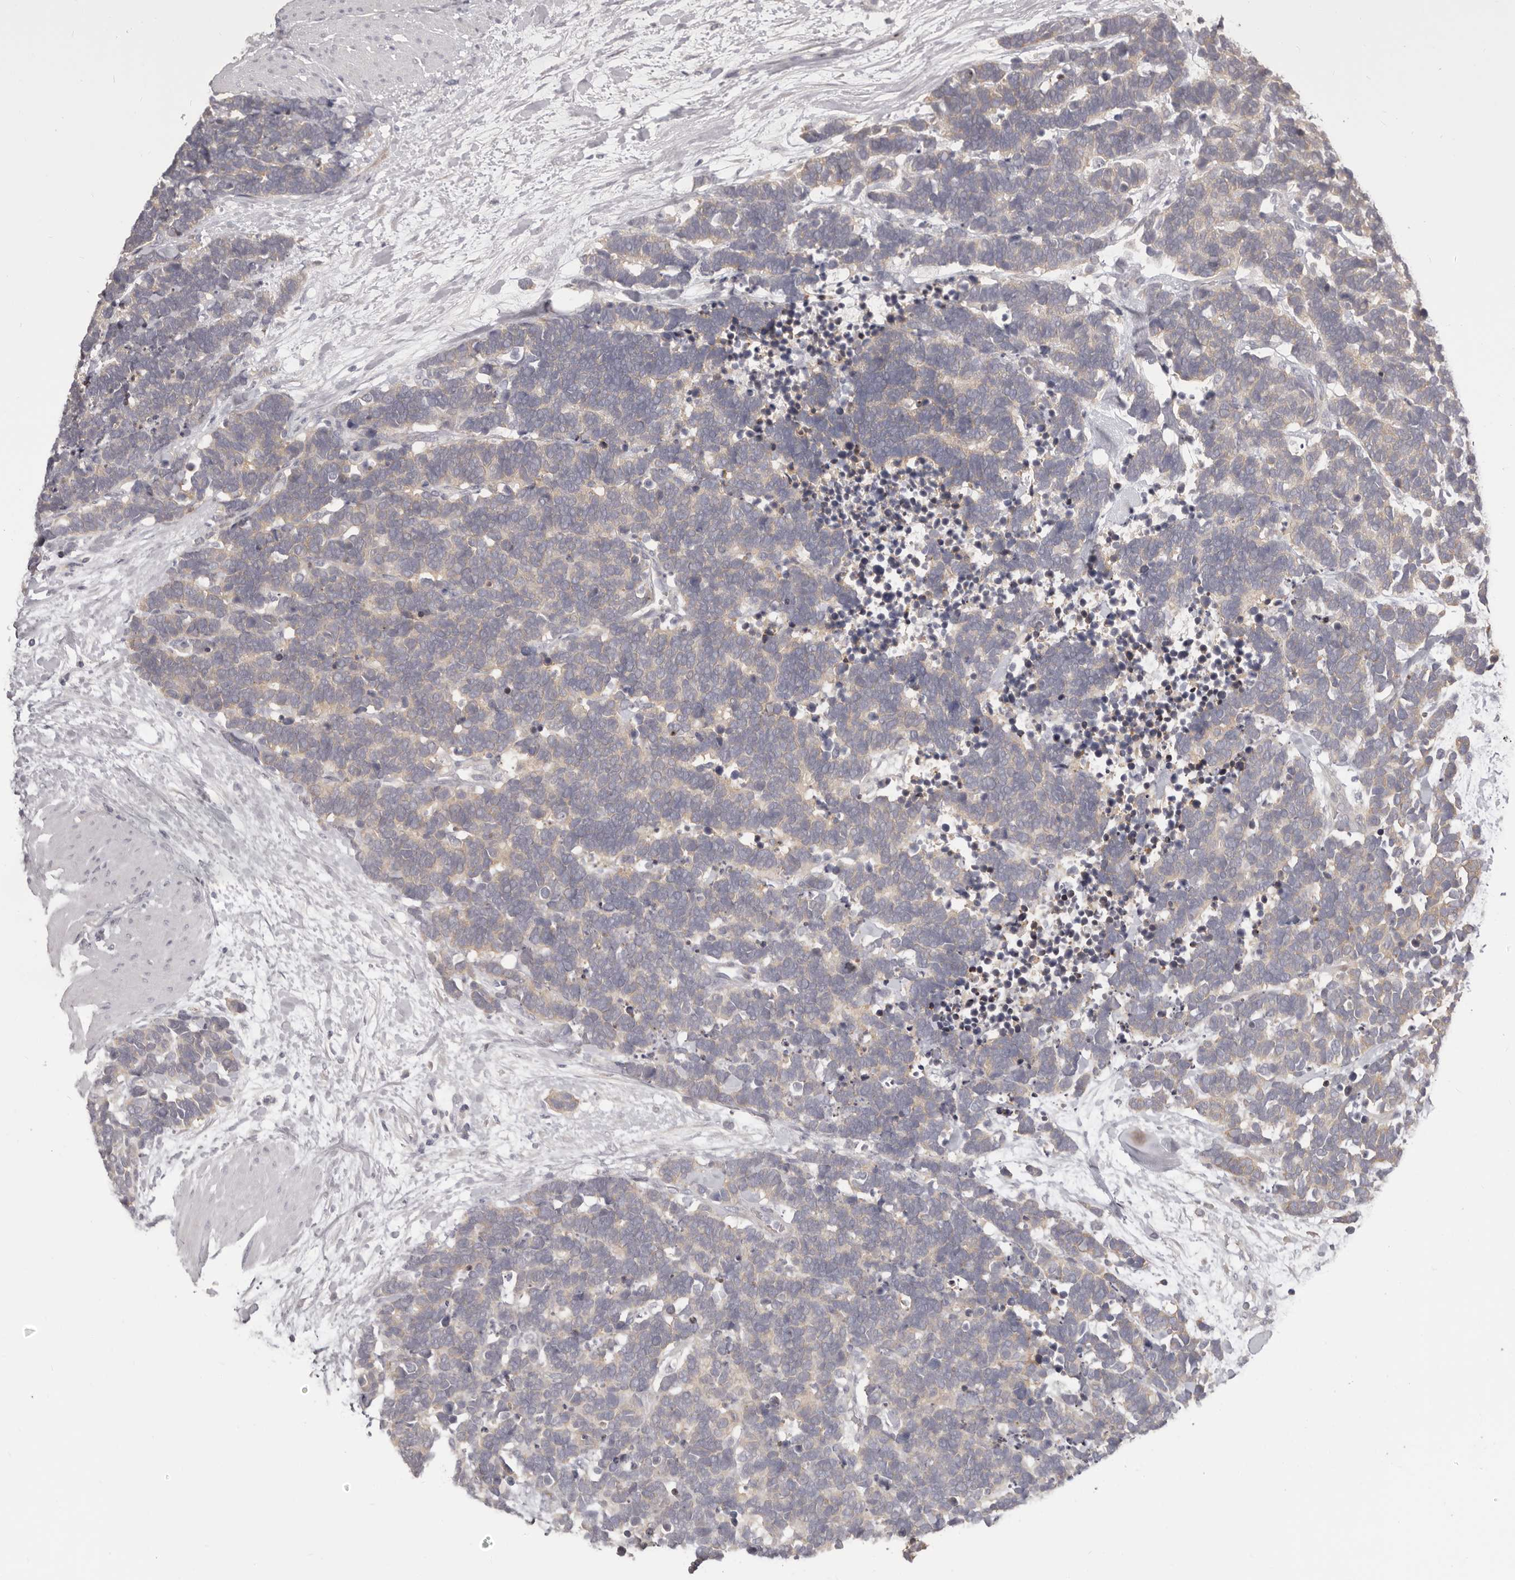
{"staining": {"intensity": "negative", "quantity": "none", "location": "none"}, "tissue": "carcinoid", "cell_type": "Tumor cells", "image_type": "cancer", "snomed": [{"axis": "morphology", "description": "Carcinoma, NOS"}, {"axis": "morphology", "description": "Carcinoid, malignant, NOS"}, {"axis": "topography", "description": "Urinary bladder"}], "caption": "High magnification brightfield microscopy of carcinoid stained with DAB (3,3'-diaminobenzidine) (brown) and counterstained with hematoxylin (blue): tumor cells show no significant staining.", "gene": "OTUD3", "patient": {"sex": "male", "age": 57}}